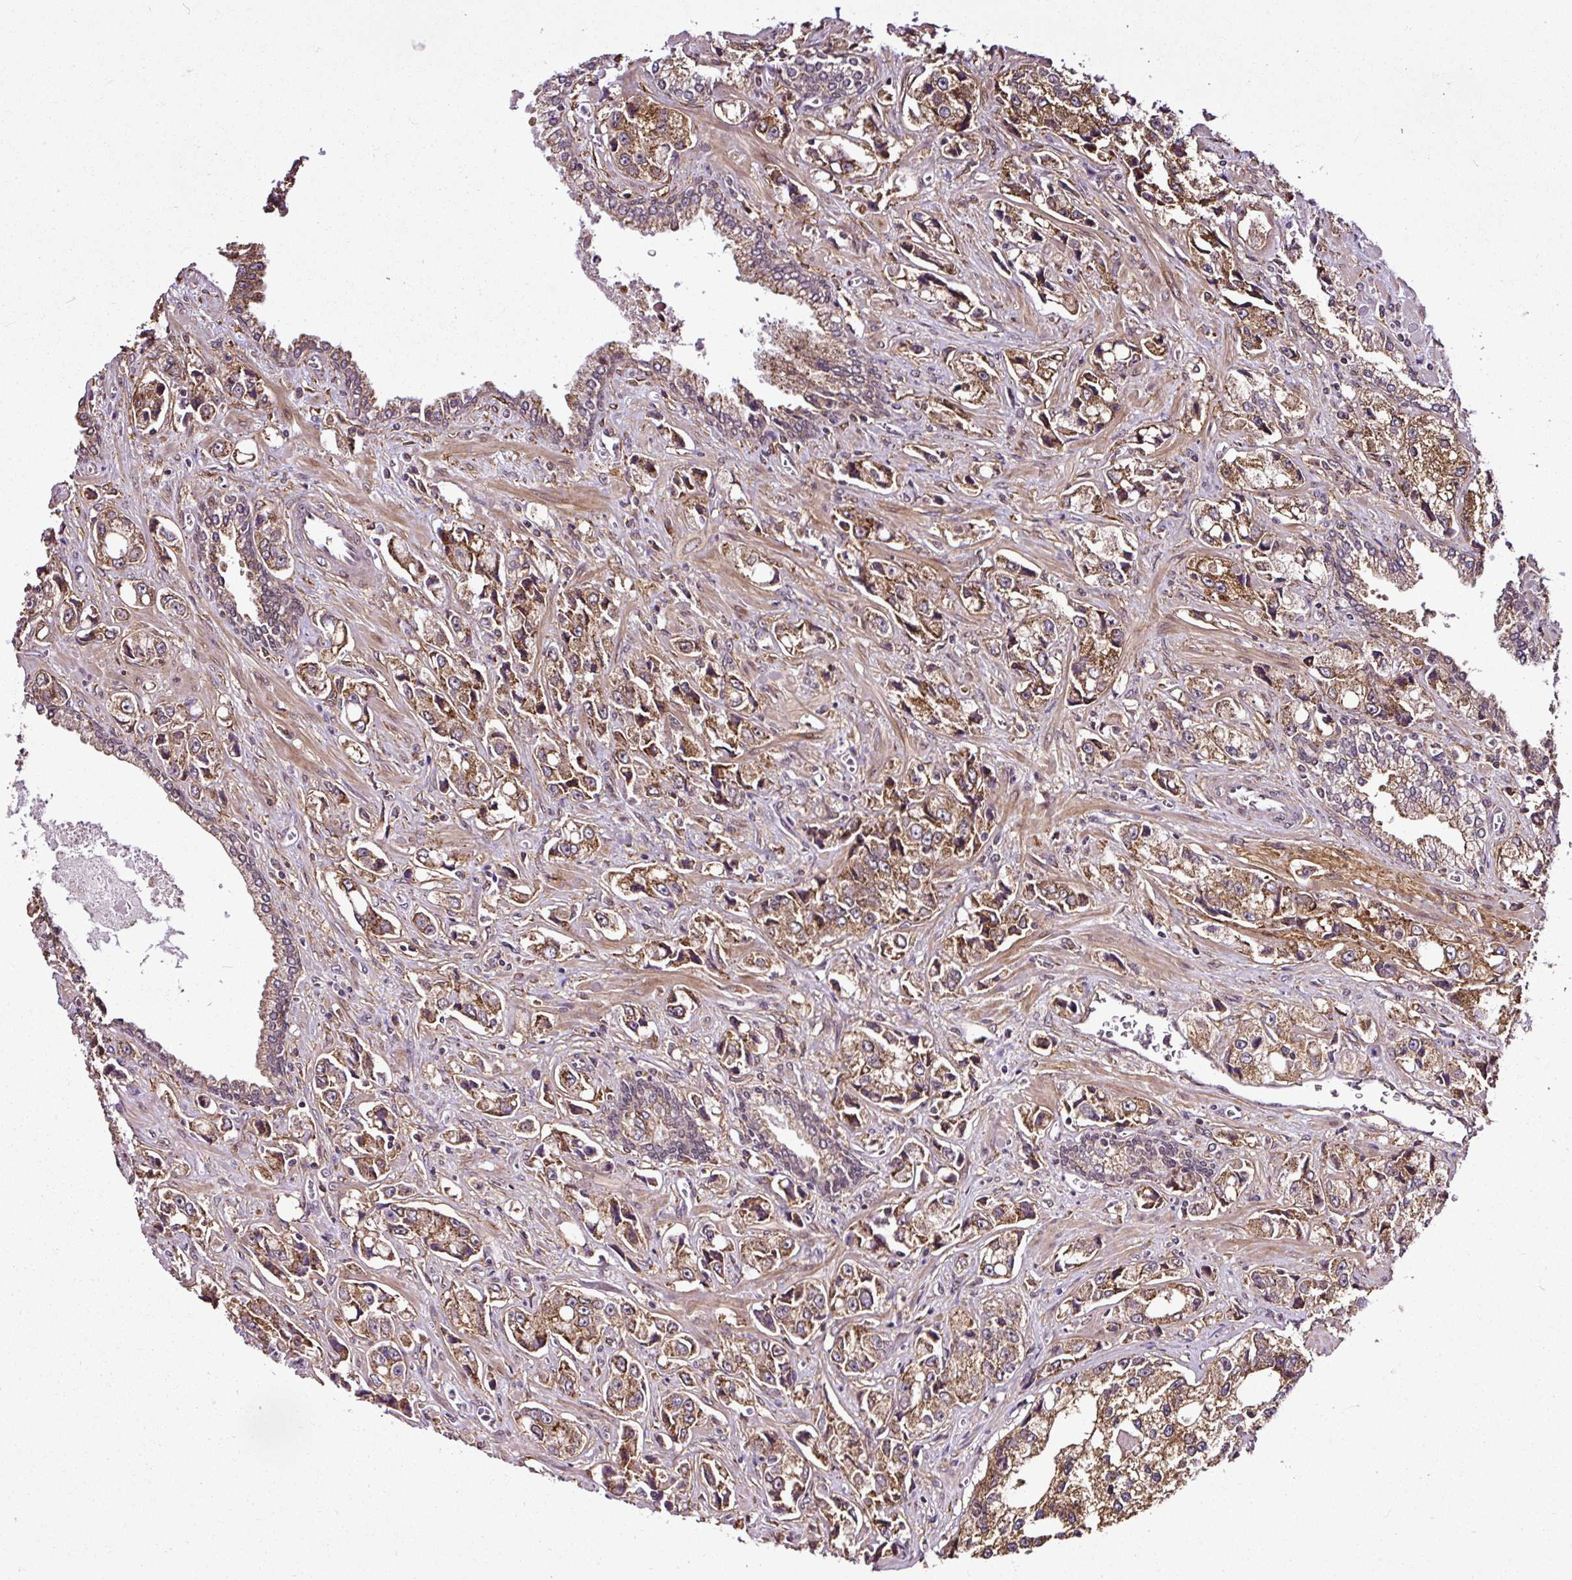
{"staining": {"intensity": "moderate", "quantity": ">75%", "location": "cytoplasmic/membranous,nuclear"}, "tissue": "prostate cancer", "cell_type": "Tumor cells", "image_type": "cancer", "snomed": [{"axis": "morphology", "description": "Adenocarcinoma, High grade"}, {"axis": "topography", "description": "Prostate"}], "caption": "There is medium levels of moderate cytoplasmic/membranous and nuclear expression in tumor cells of prostate adenocarcinoma (high-grade), as demonstrated by immunohistochemical staining (brown color).", "gene": "FAM153A", "patient": {"sex": "male", "age": 74}}